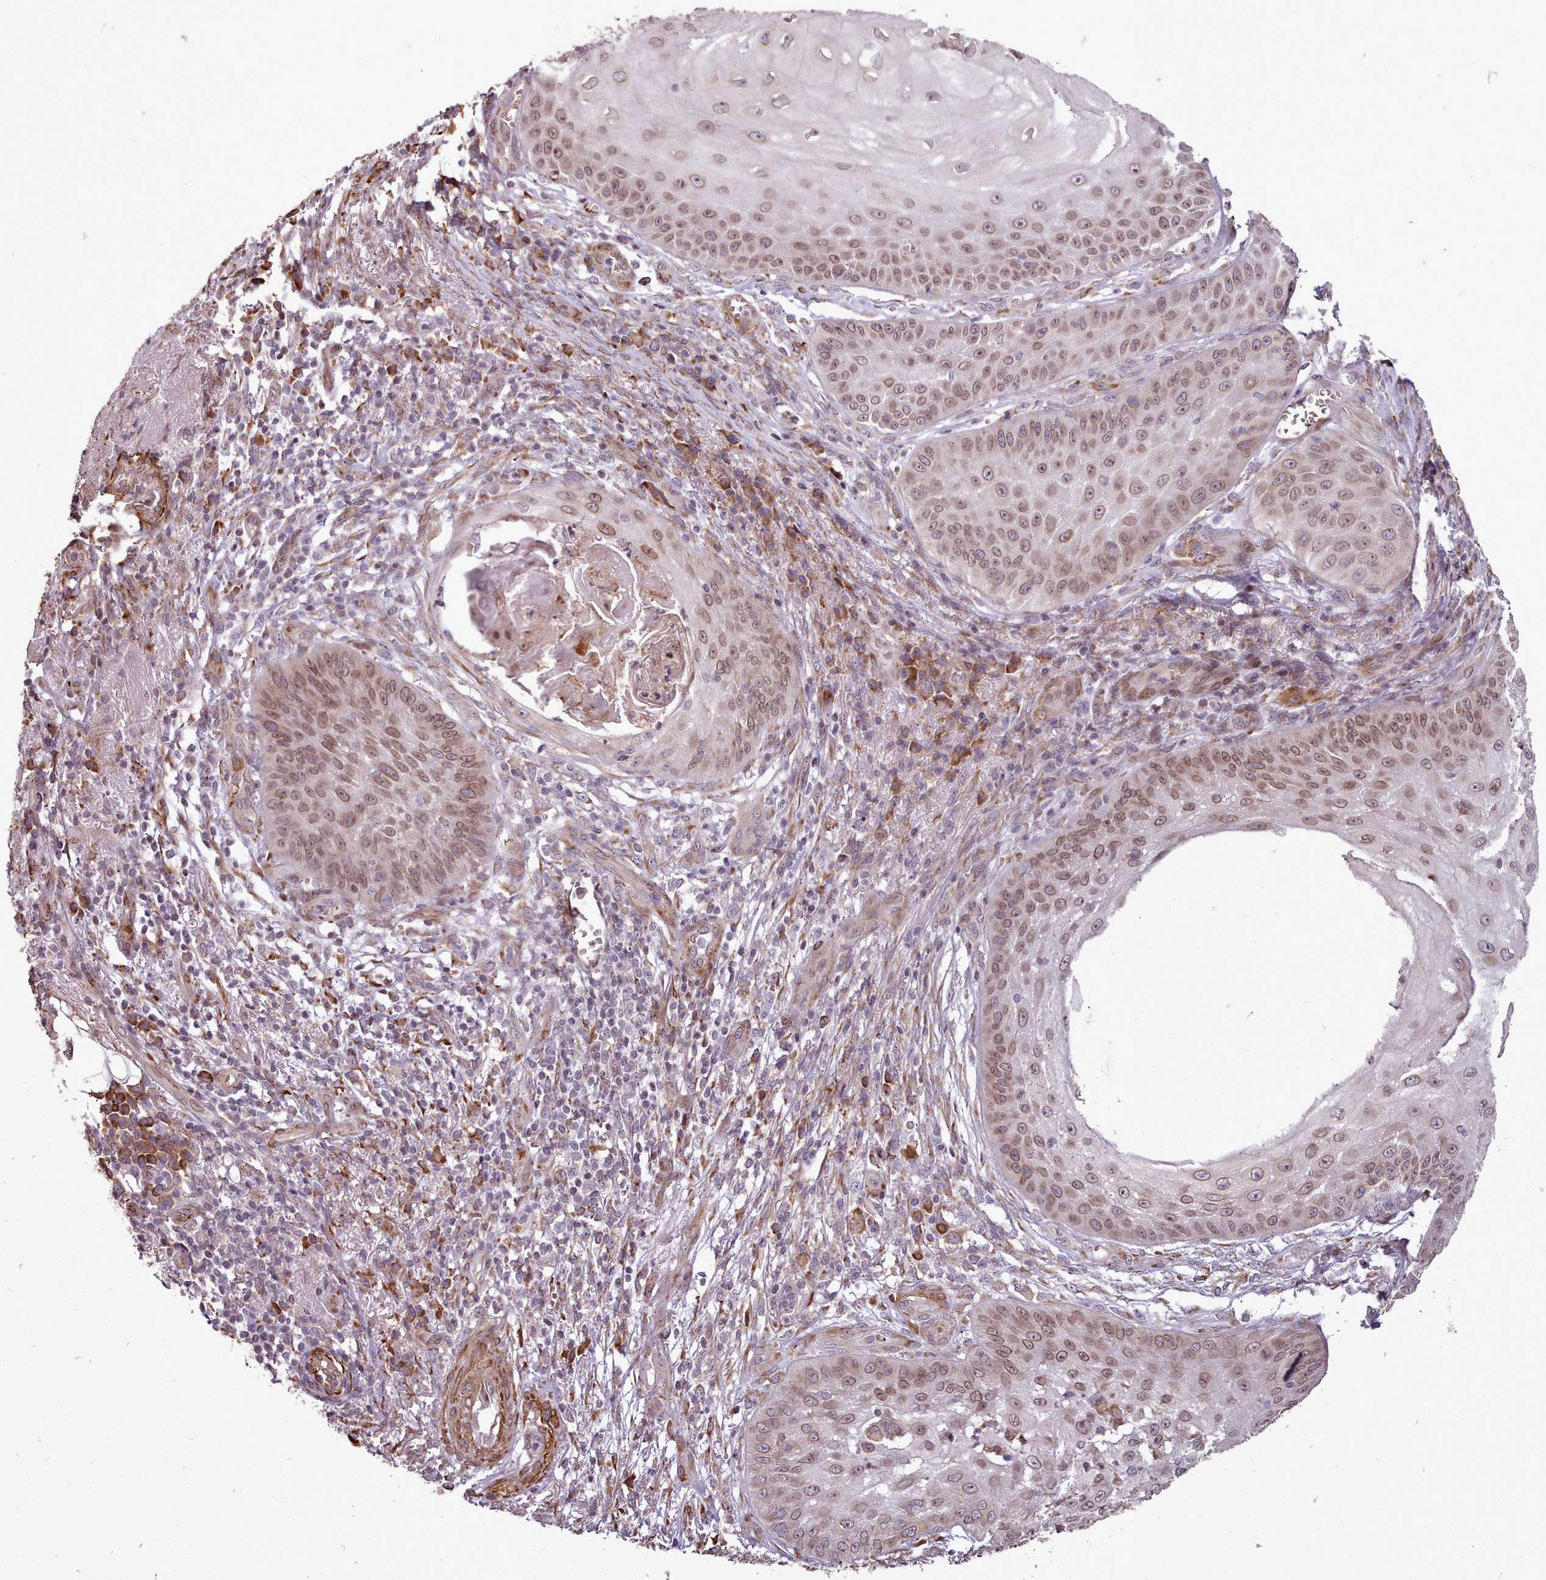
{"staining": {"intensity": "moderate", "quantity": ">75%", "location": "cytoplasmic/membranous"}, "tissue": "skin cancer", "cell_type": "Tumor cells", "image_type": "cancer", "snomed": [{"axis": "morphology", "description": "Squamous cell carcinoma, NOS"}, {"axis": "topography", "description": "Skin"}], "caption": "Protein staining of skin squamous cell carcinoma tissue demonstrates moderate cytoplasmic/membranous staining in approximately >75% of tumor cells.", "gene": "CABP1", "patient": {"sex": "male", "age": 70}}